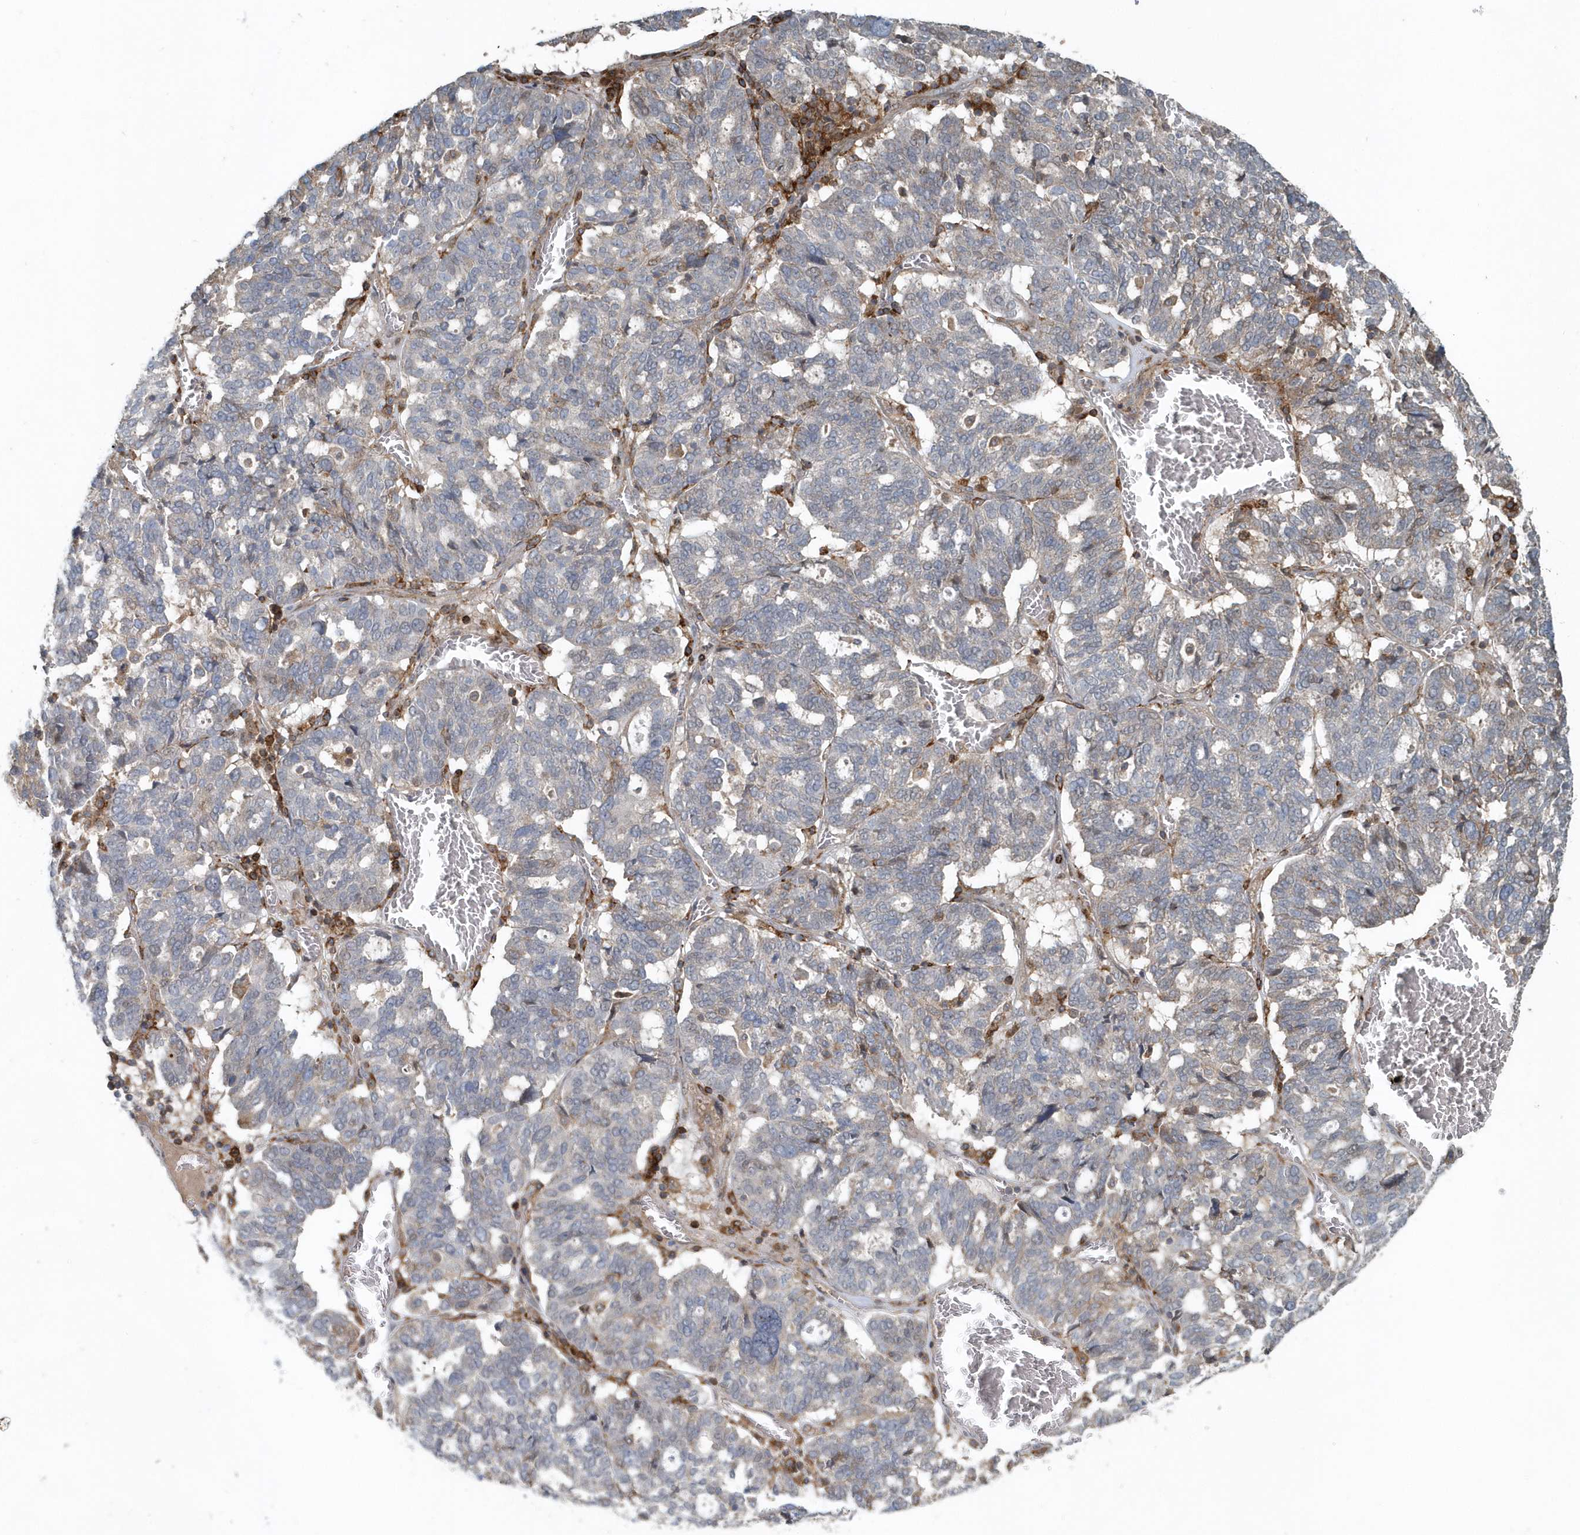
{"staining": {"intensity": "moderate", "quantity": "<25%", "location": "cytoplasmic/membranous"}, "tissue": "ovarian cancer", "cell_type": "Tumor cells", "image_type": "cancer", "snomed": [{"axis": "morphology", "description": "Cystadenocarcinoma, serous, NOS"}, {"axis": "topography", "description": "Ovary"}], "caption": "Brown immunohistochemical staining in serous cystadenocarcinoma (ovarian) displays moderate cytoplasmic/membranous staining in approximately <25% of tumor cells. (Brightfield microscopy of DAB IHC at high magnification).", "gene": "MMUT", "patient": {"sex": "female", "age": 59}}